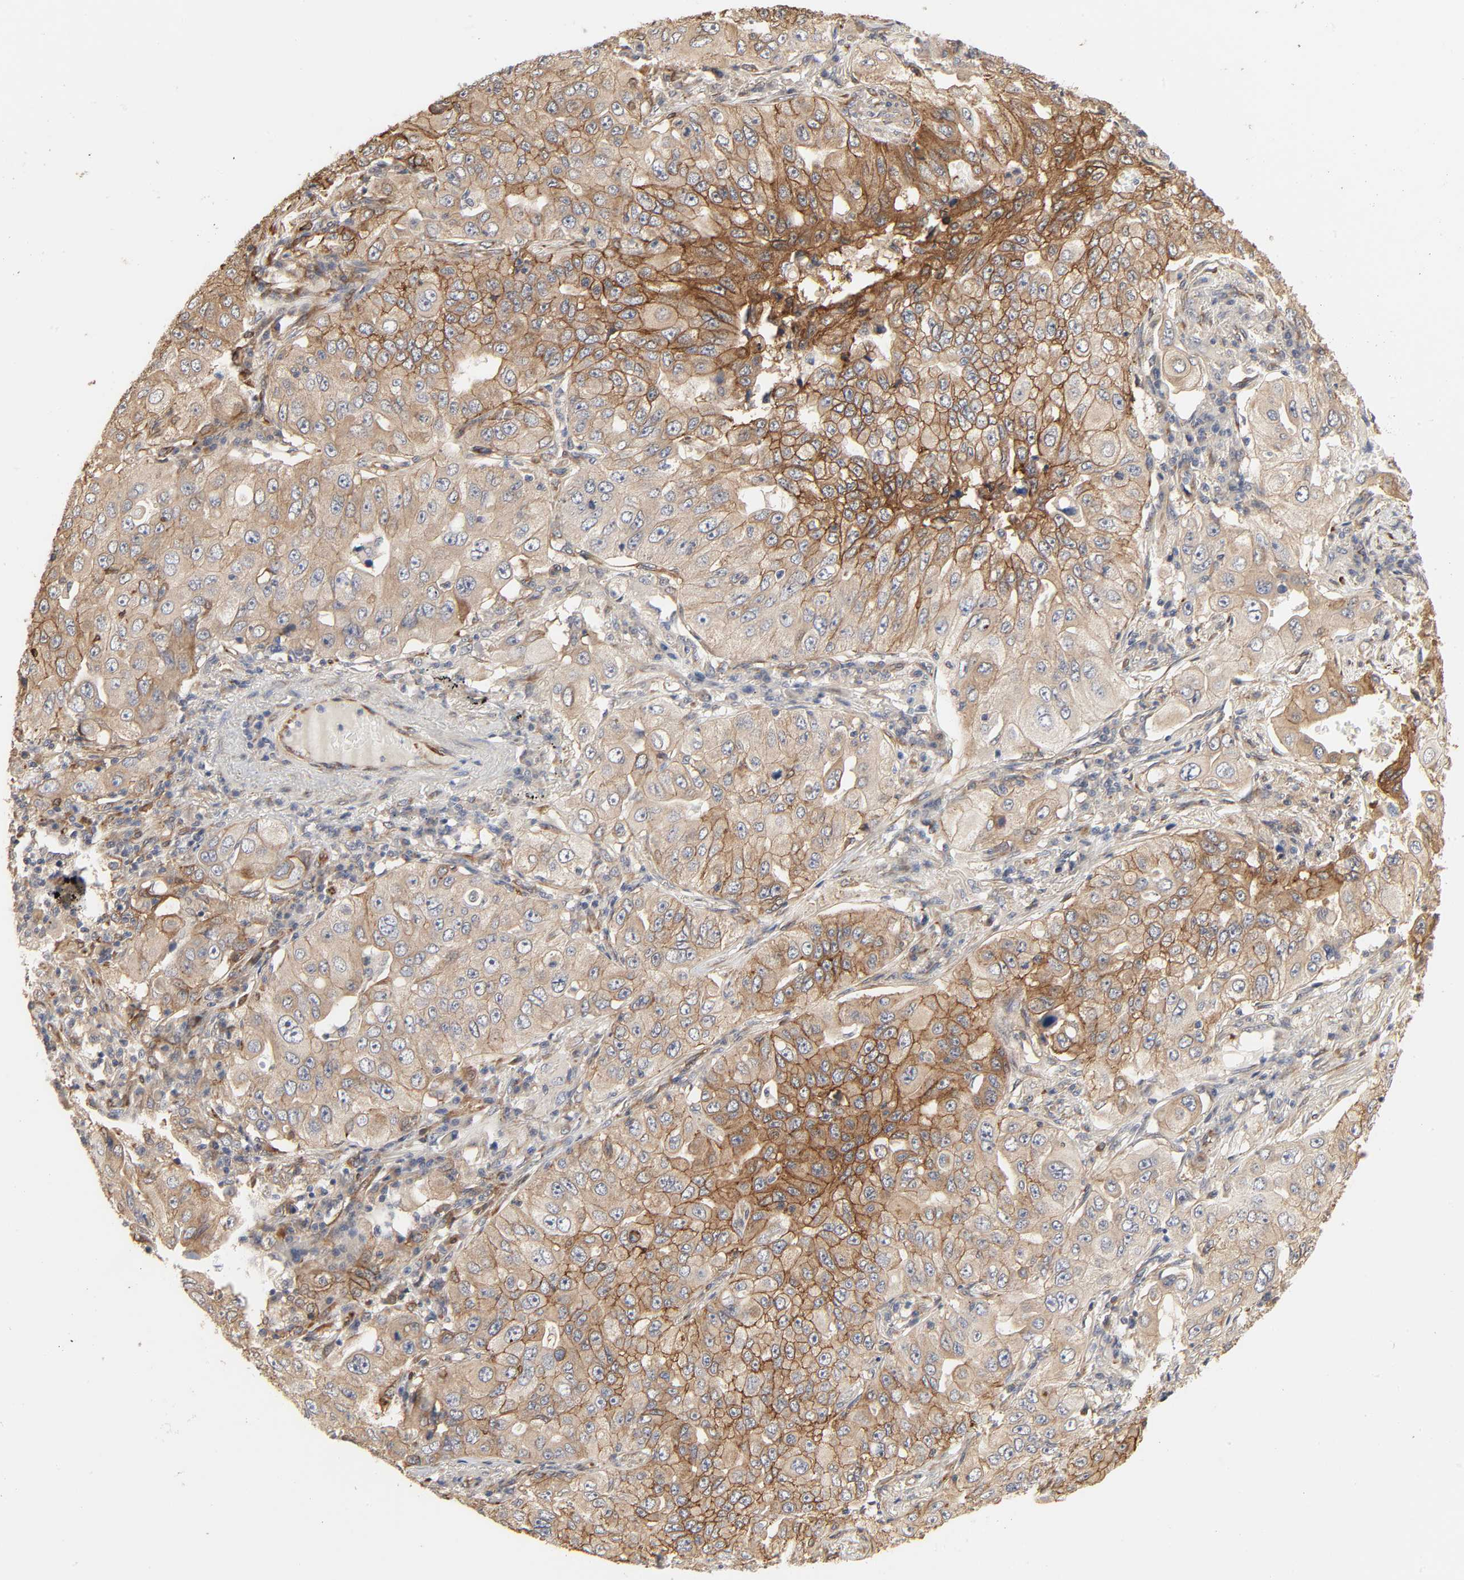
{"staining": {"intensity": "moderate", "quantity": ">75%", "location": "cytoplasmic/membranous"}, "tissue": "lung cancer", "cell_type": "Tumor cells", "image_type": "cancer", "snomed": [{"axis": "morphology", "description": "Adenocarcinoma, NOS"}, {"axis": "topography", "description": "Lung"}], "caption": "The immunohistochemical stain labels moderate cytoplasmic/membranous positivity in tumor cells of lung adenocarcinoma tissue.", "gene": "NDRG2", "patient": {"sex": "male", "age": 84}}